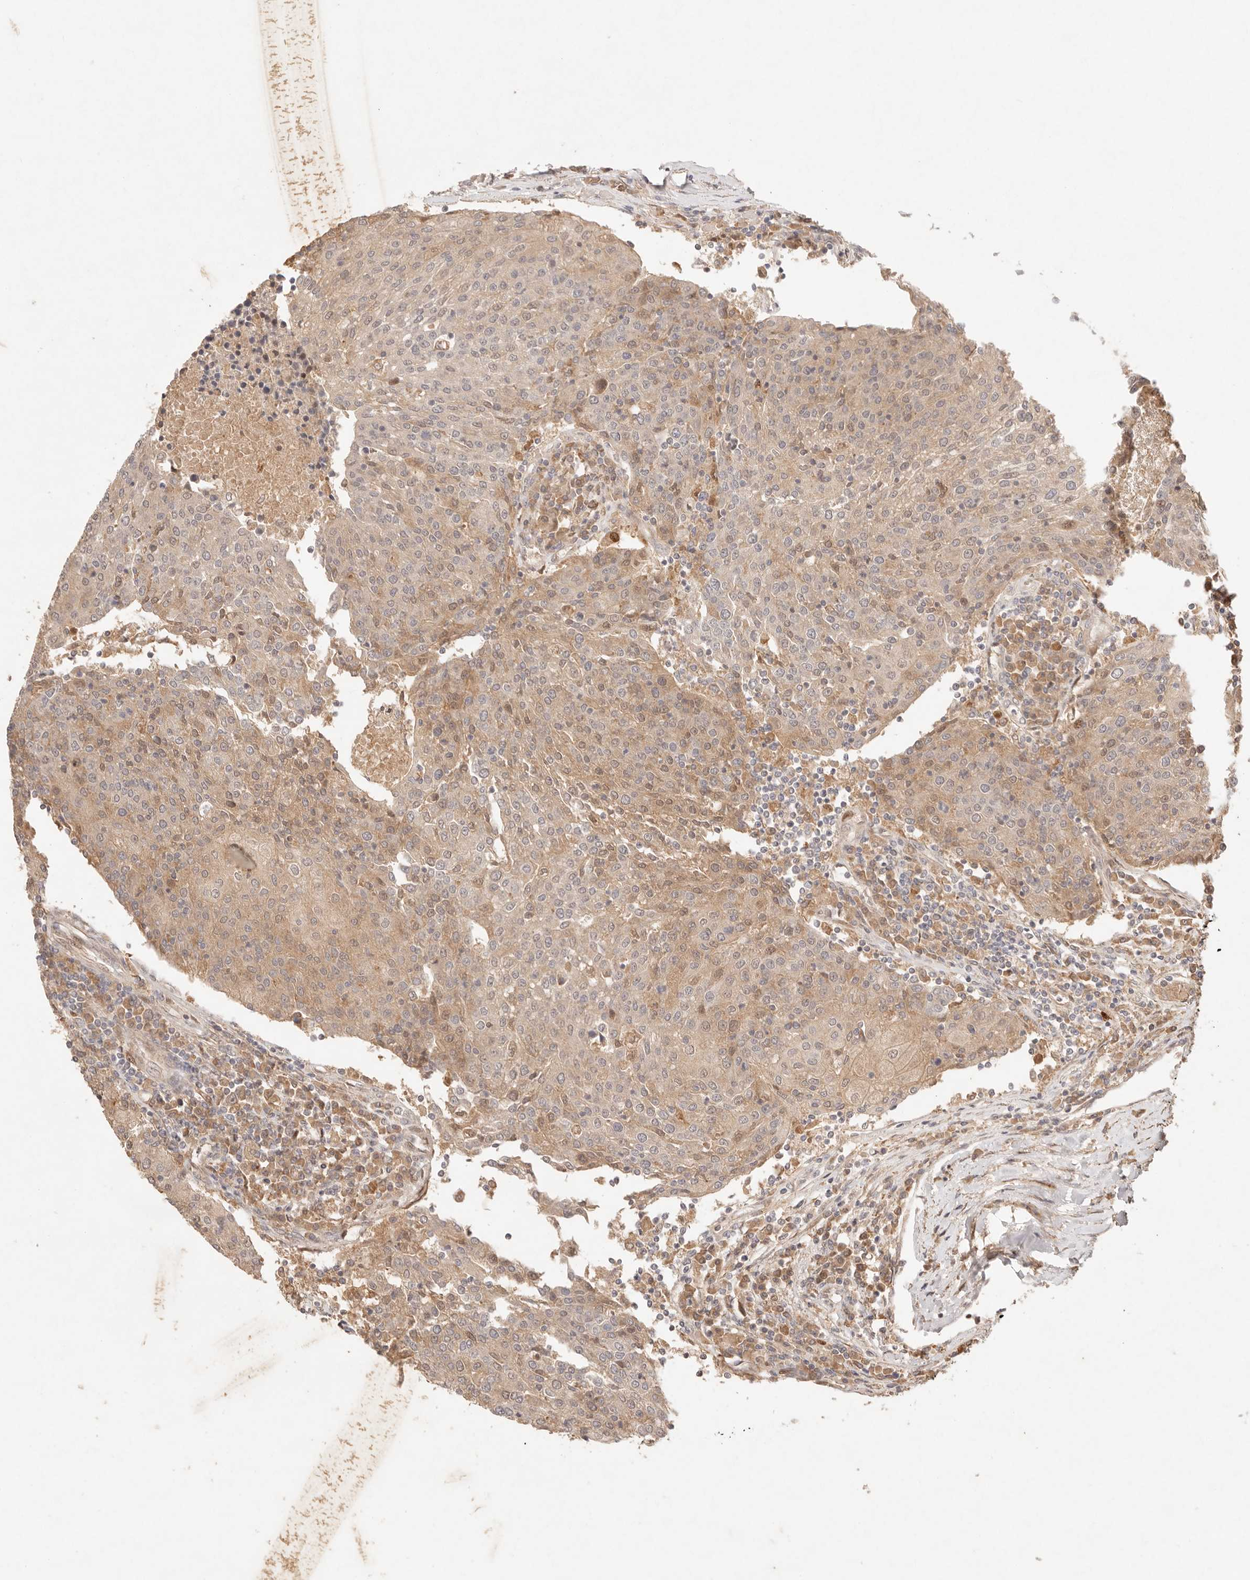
{"staining": {"intensity": "weak", "quantity": ">75%", "location": "cytoplasmic/membranous,nuclear"}, "tissue": "urothelial cancer", "cell_type": "Tumor cells", "image_type": "cancer", "snomed": [{"axis": "morphology", "description": "Urothelial carcinoma, High grade"}, {"axis": "topography", "description": "Urinary bladder"}], "caption": "Immunohistochemical staining of human urothelial cancer demonstrates low levels of weak cytoplasmic/membranous and nuclear protein expression in approximately >75% of tumor cells.", "gene": "PHLDA3", "patient": {"sex": "female", "age": 85}}